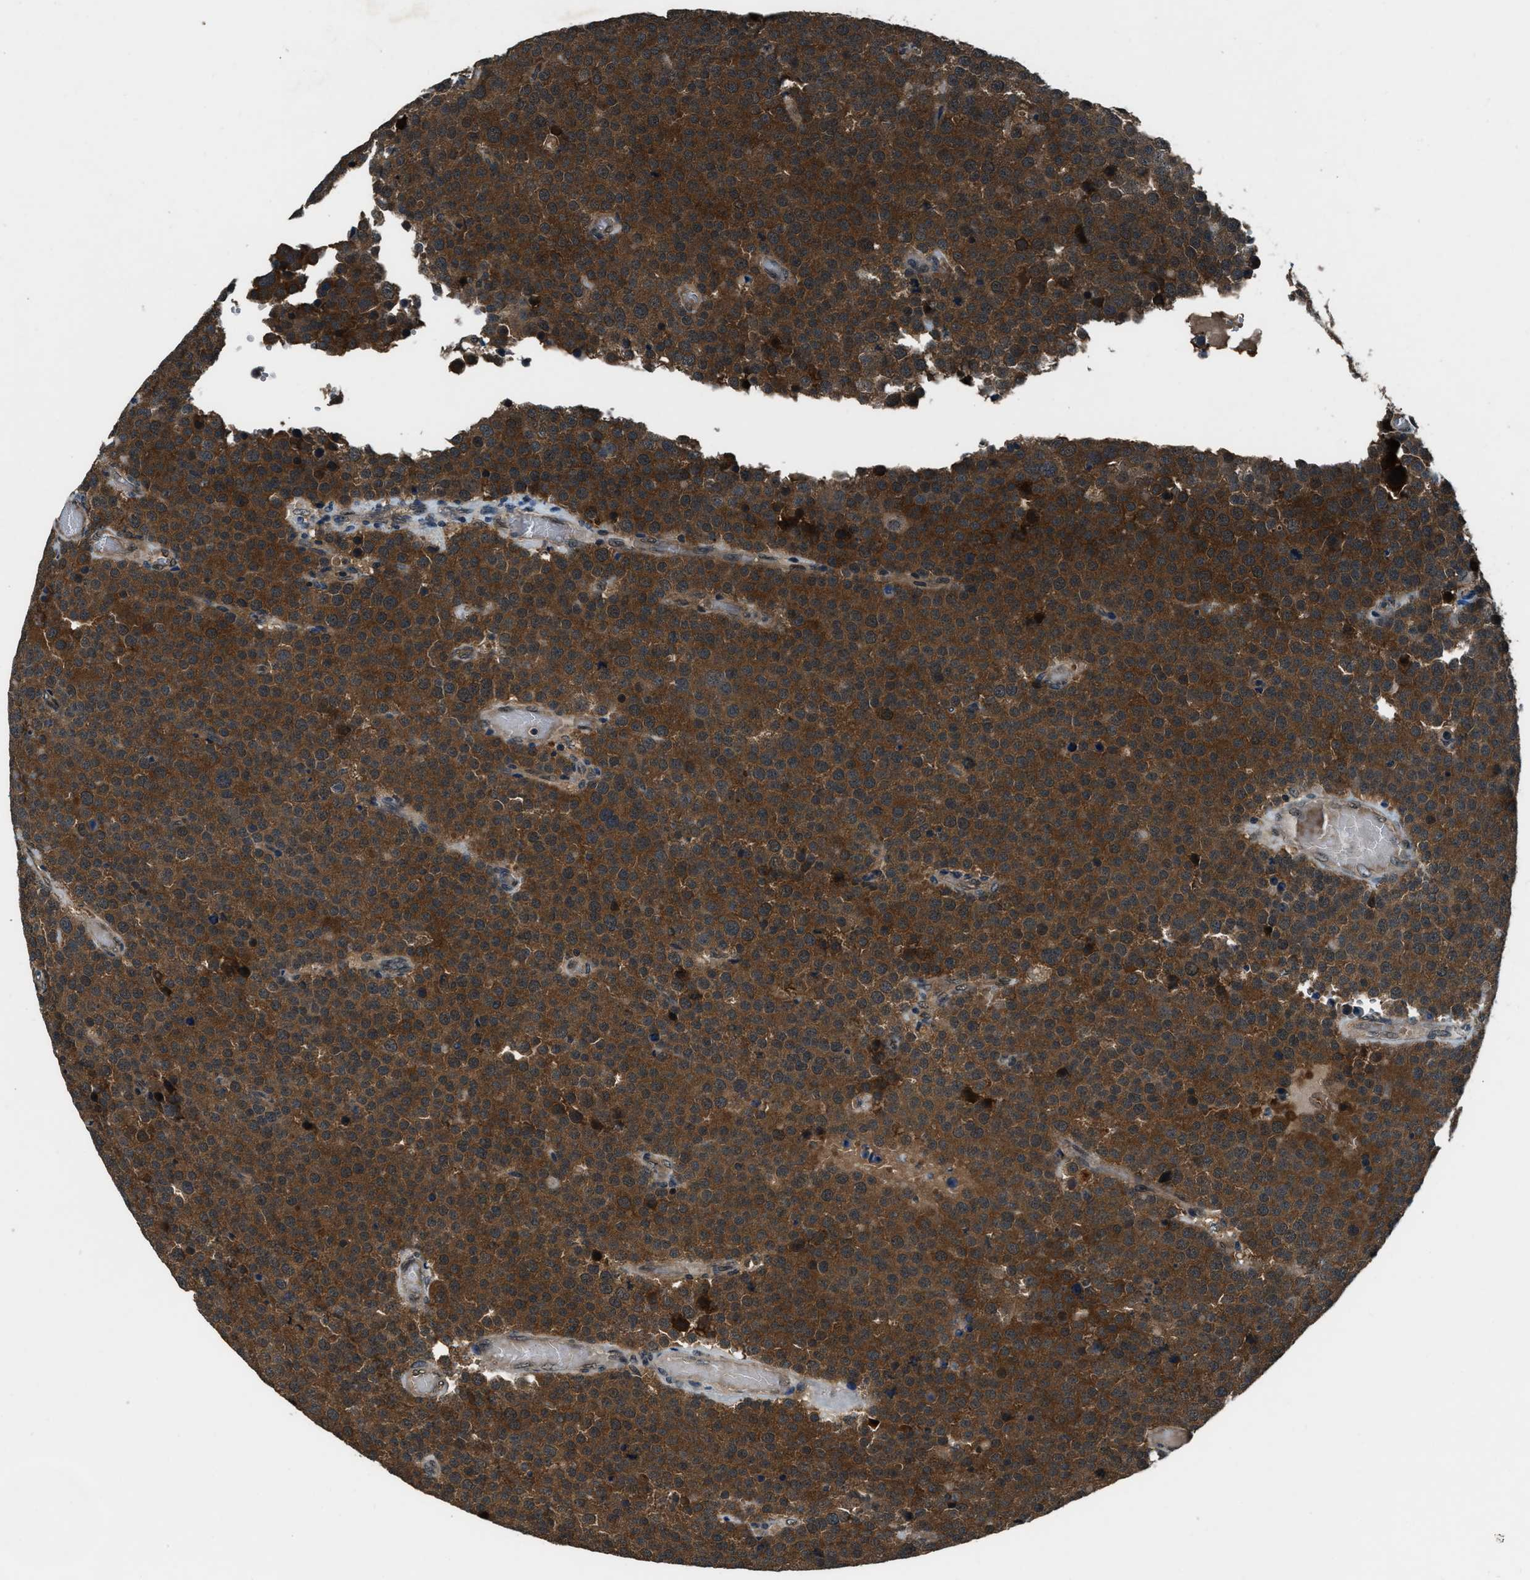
{"staining": {"intensity": "strong", "quantity": ">75%", "location": "cytoplasmic/membranous"}, "tissue": "testis cancer", "cell_type": "Tumor cells", "image_type": "cancer", "snomed": [{"axis": "morphology", "description": "Normal tissue, NOS"}, {"axis": "morphology", "description": "Seminoma, NOS"}, {"axis": "topography", "description": "Testis"}], "caption": "The immunohistochemical stain shows strong cytoplasmic/membranous positivity in tumor cells of seminoma (testis) tissue. The staining was performed using DAB (3,3'-diaminobenzidine), with brown indicating positive protein expression. Nuclei are stained blue with hematoxylin.", "gene": "NUDCD3", "patient": {"sex": "male", "age": 71}}